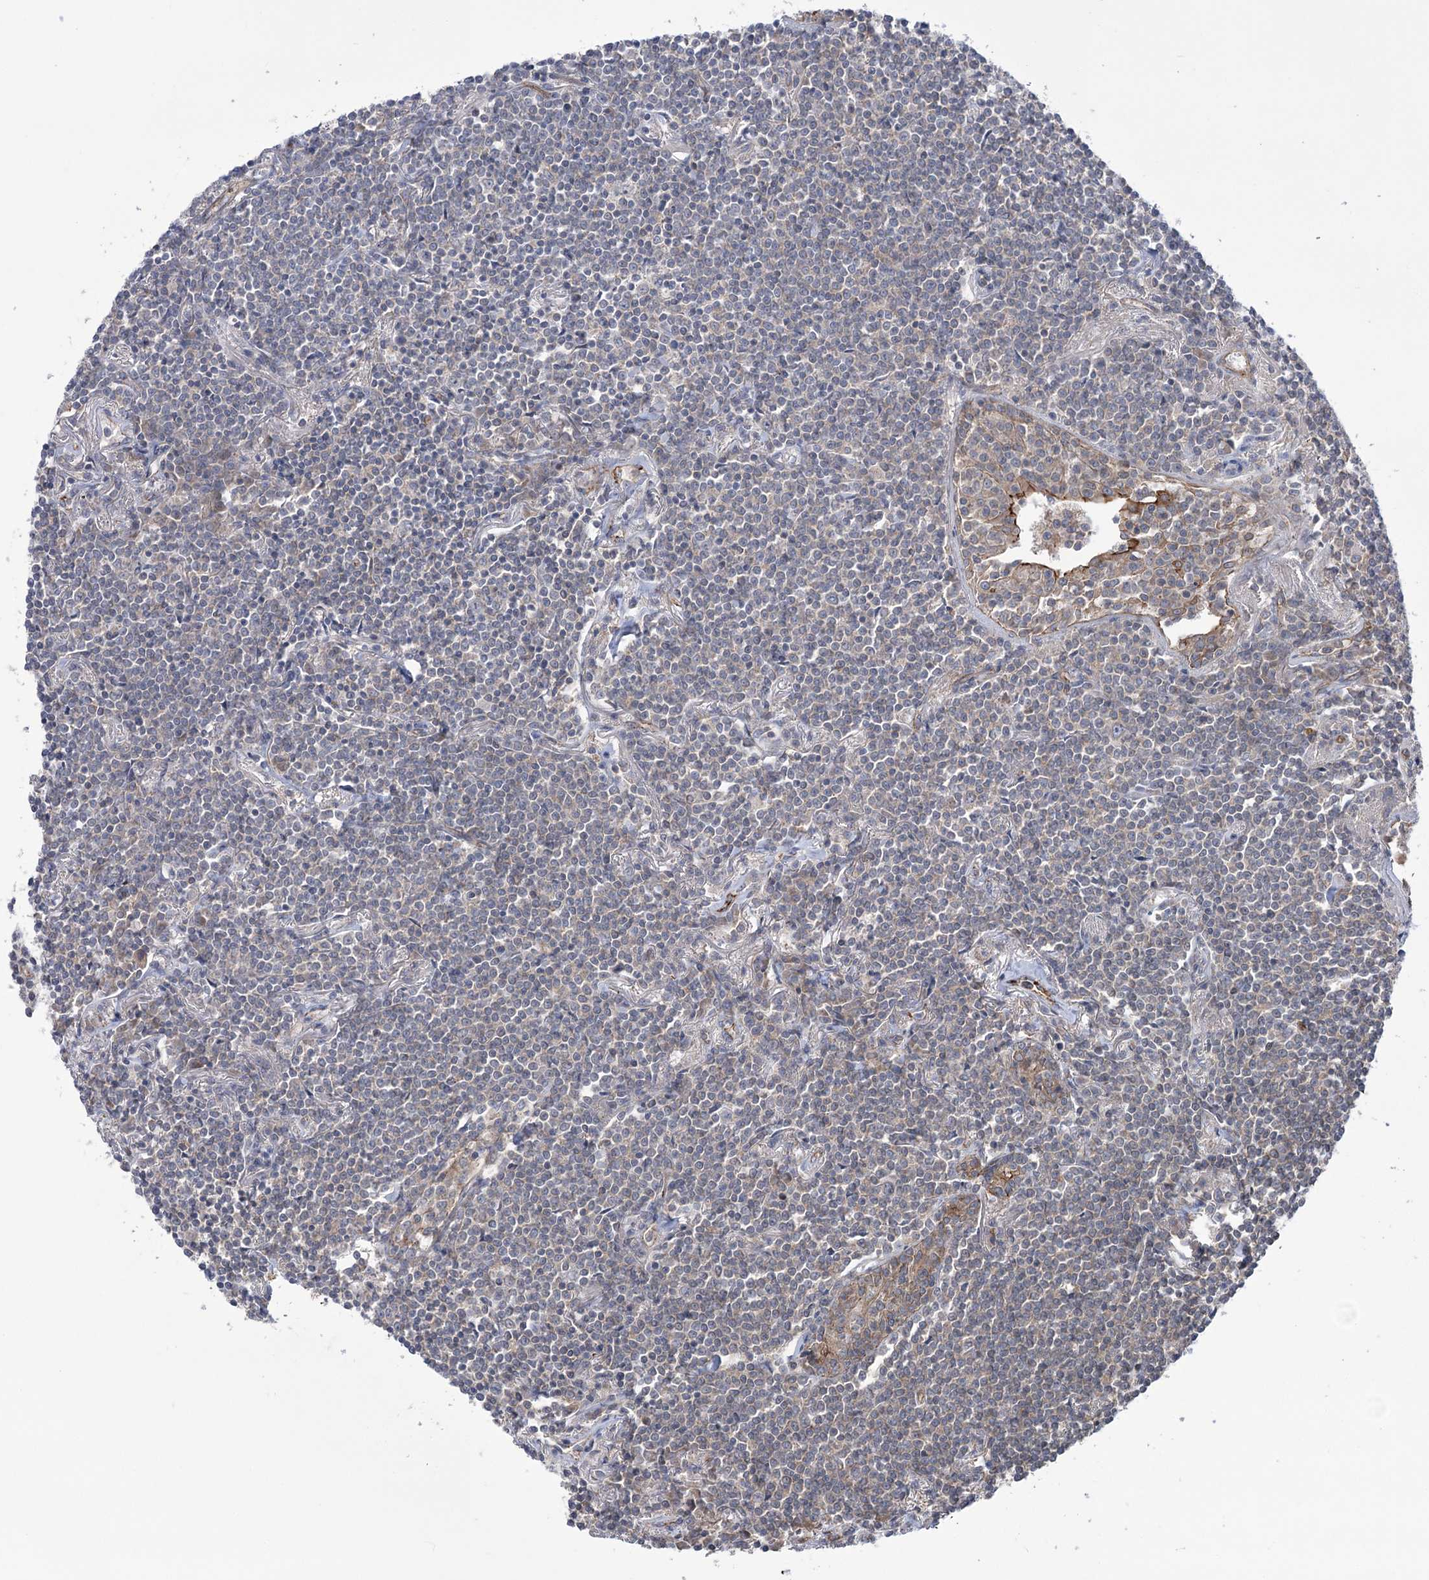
{"staining": {"intensity": "negative", "quantity": "none", "location": "none"}, "tissue": "lymphoma", "cell_type": "Tumor cells", "image_type": "cancer", "snomed": [{"axis": "morphology", "description": "Malignant lymphoma, non-Hodgkin's type, Low grade"}, {"axis": "topography", "description": "Lung"}], "caption": "Immunohistochemistry (IHC) micrograph of neoplastic tissue: lymphoma stained with DAB reveals no significant protein expression in tumor cells. The staining is performed using DAB (3,3'-diaminobenzidine) brown chromogen with nuclei counter-stained in using hematoxylin.", "gene": "TRIM71", "patient": {"sex": "female", "age": 71}}